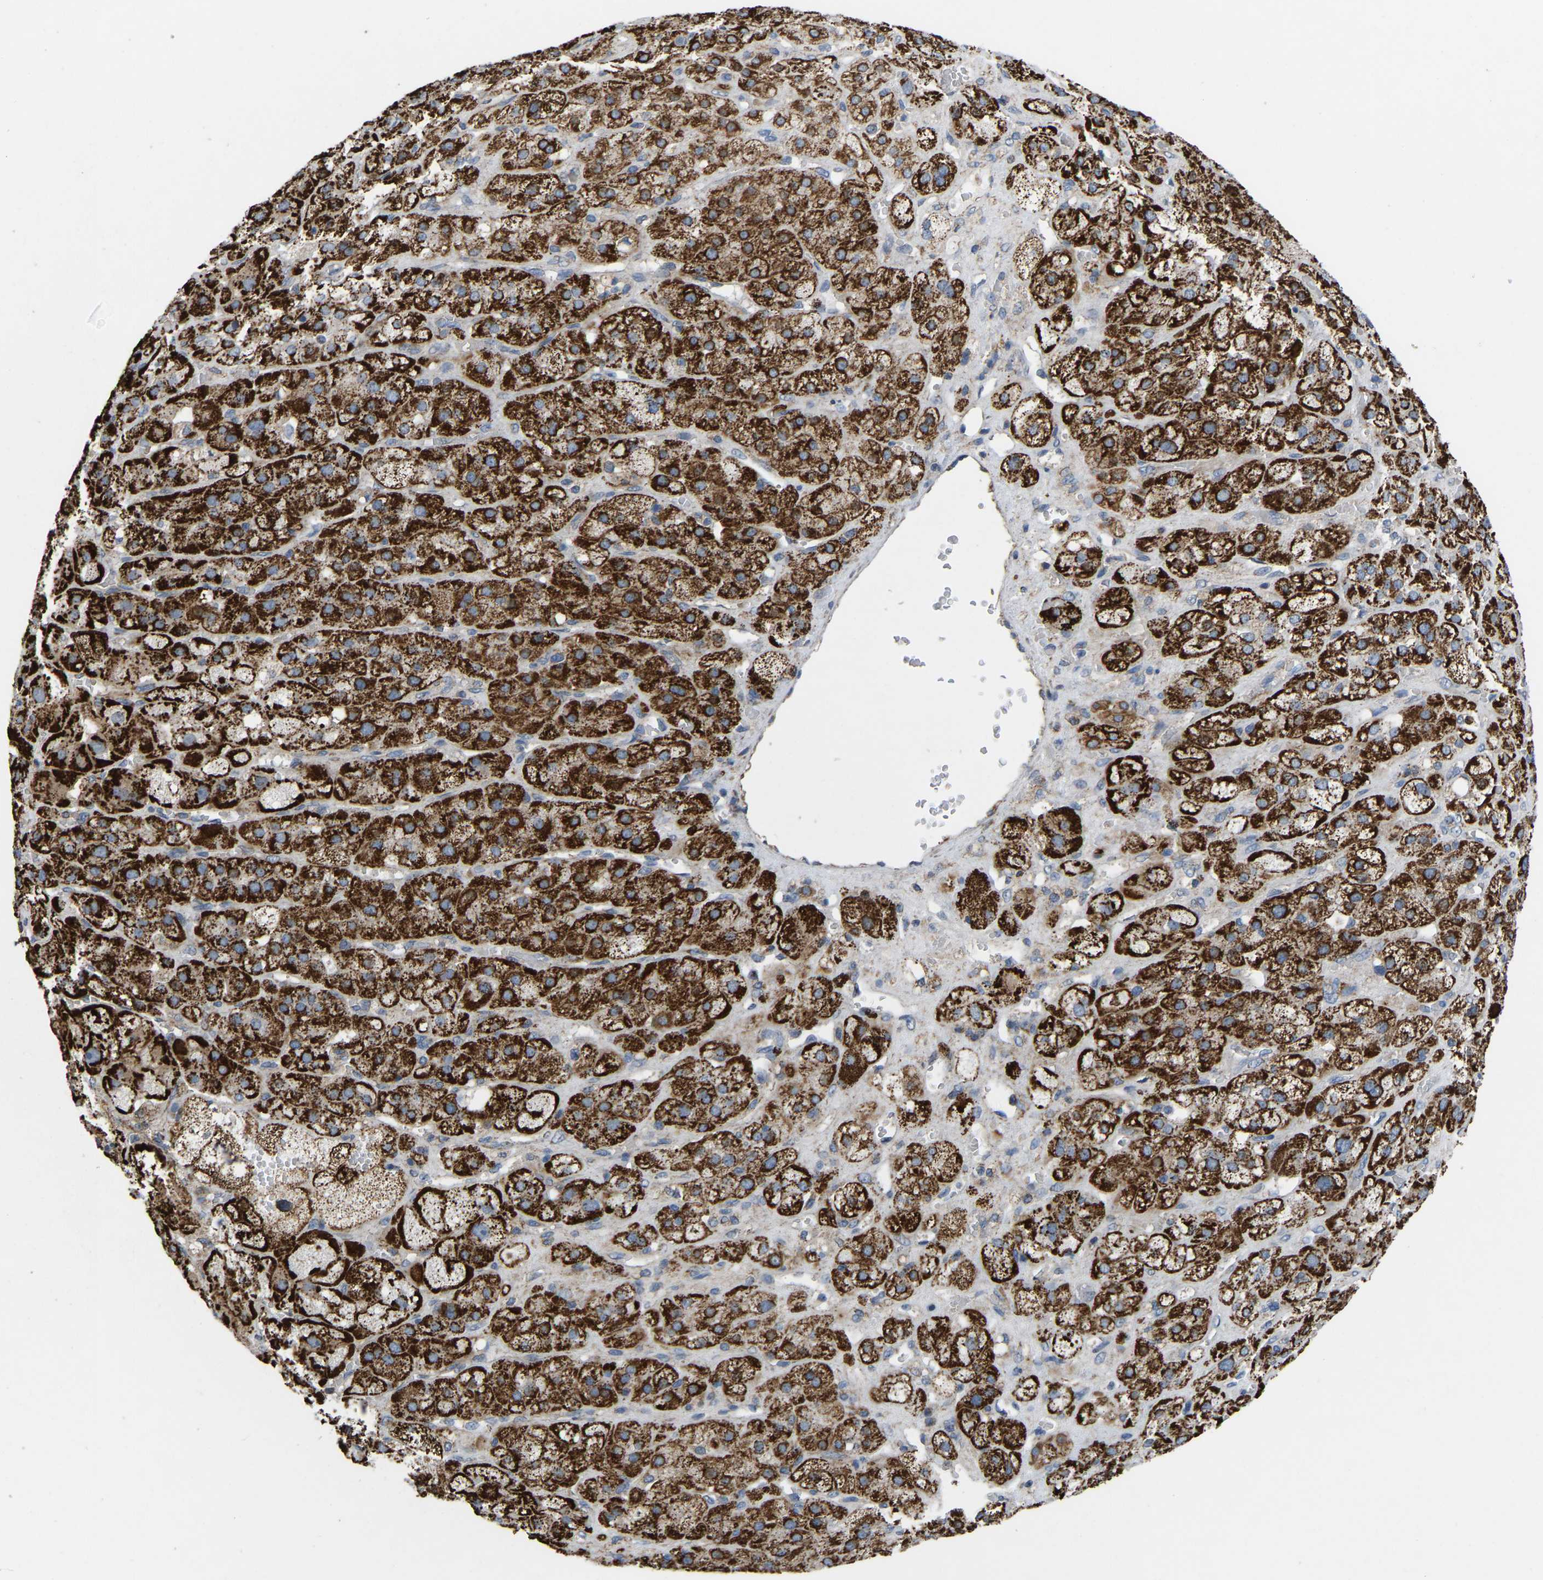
{"staining": {"intensity": "strong", "quantity": ">75%", "location": "cytoplasmic/membranous"}, "tissue": "adrenal gland", "cell_type": "Glandular cells", "image_type": "normal", "snomed": [{"axis": "morphology", "description": "Normal tissue, NOS"}, {"axis": "topography", "description": "Adrenal gland"}], "caption": "Glandular cells exhibit strong cytoplasmic/membranous positivity in approximately >75% of cells in unremarkable adrenal gland.", "gene": "BCL10", "patient": {"sex": "female", "age": 47}}